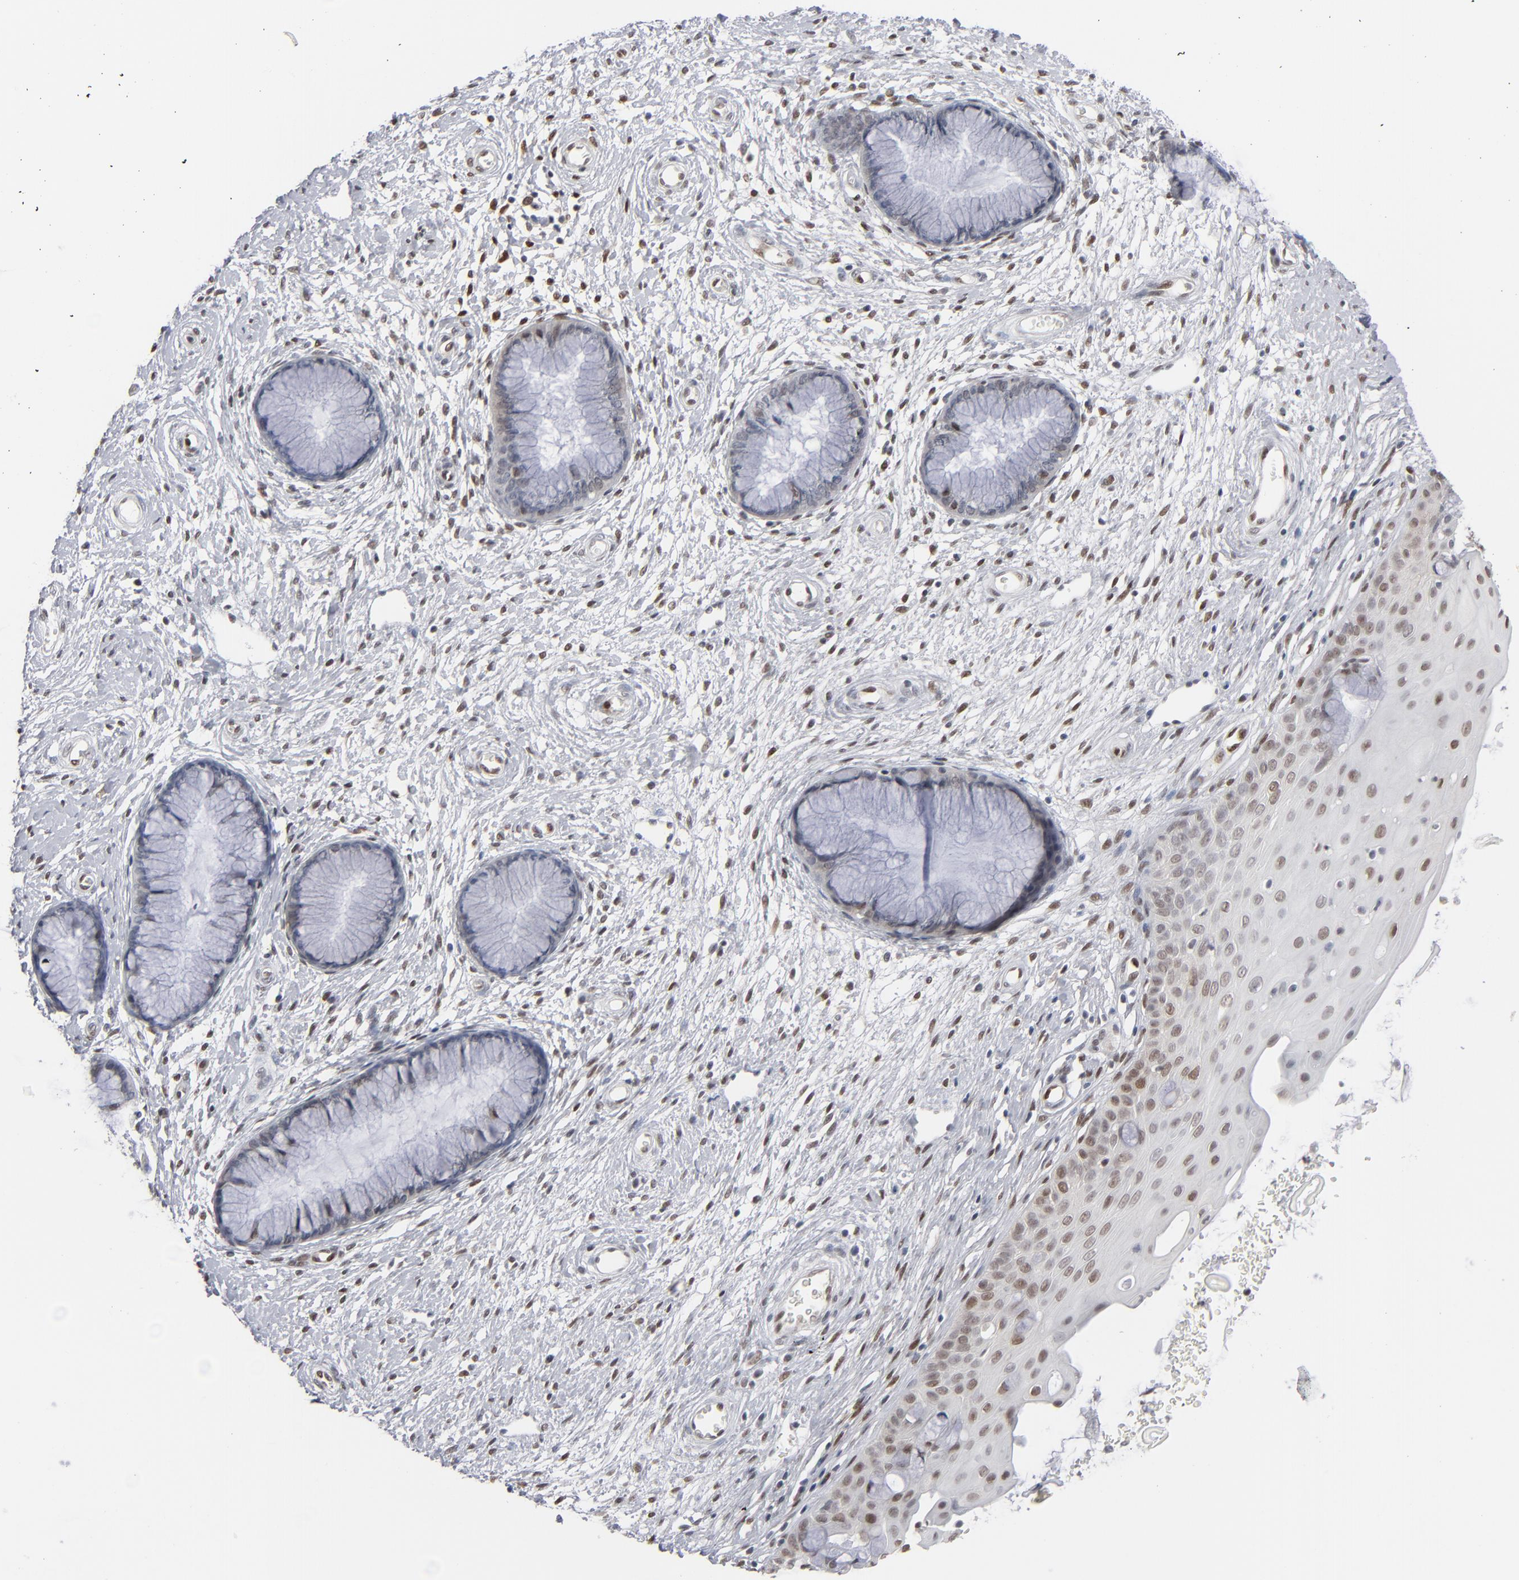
{"staining": {"intensity": "moderate", "quantity": "25%-75%", "location": "nuclear"}, "tissue": "cervix", "cell_type": "Glandular cells", "image_type": "normal", "snomed": [{"axis": "morphology", "description": "Normal tissue, NOS"}, {"axis": "topography", "description": "Cervix"}], "caption": "Protein staining of benign cervix demonstrates moderate nuclear expression in approximately 25%-75% of glandular cells. (DAB = brown stain, brightfield microscopy at high magnification).", "gene": "IRF9", "patient": {"sex": "female", "age": 55}}